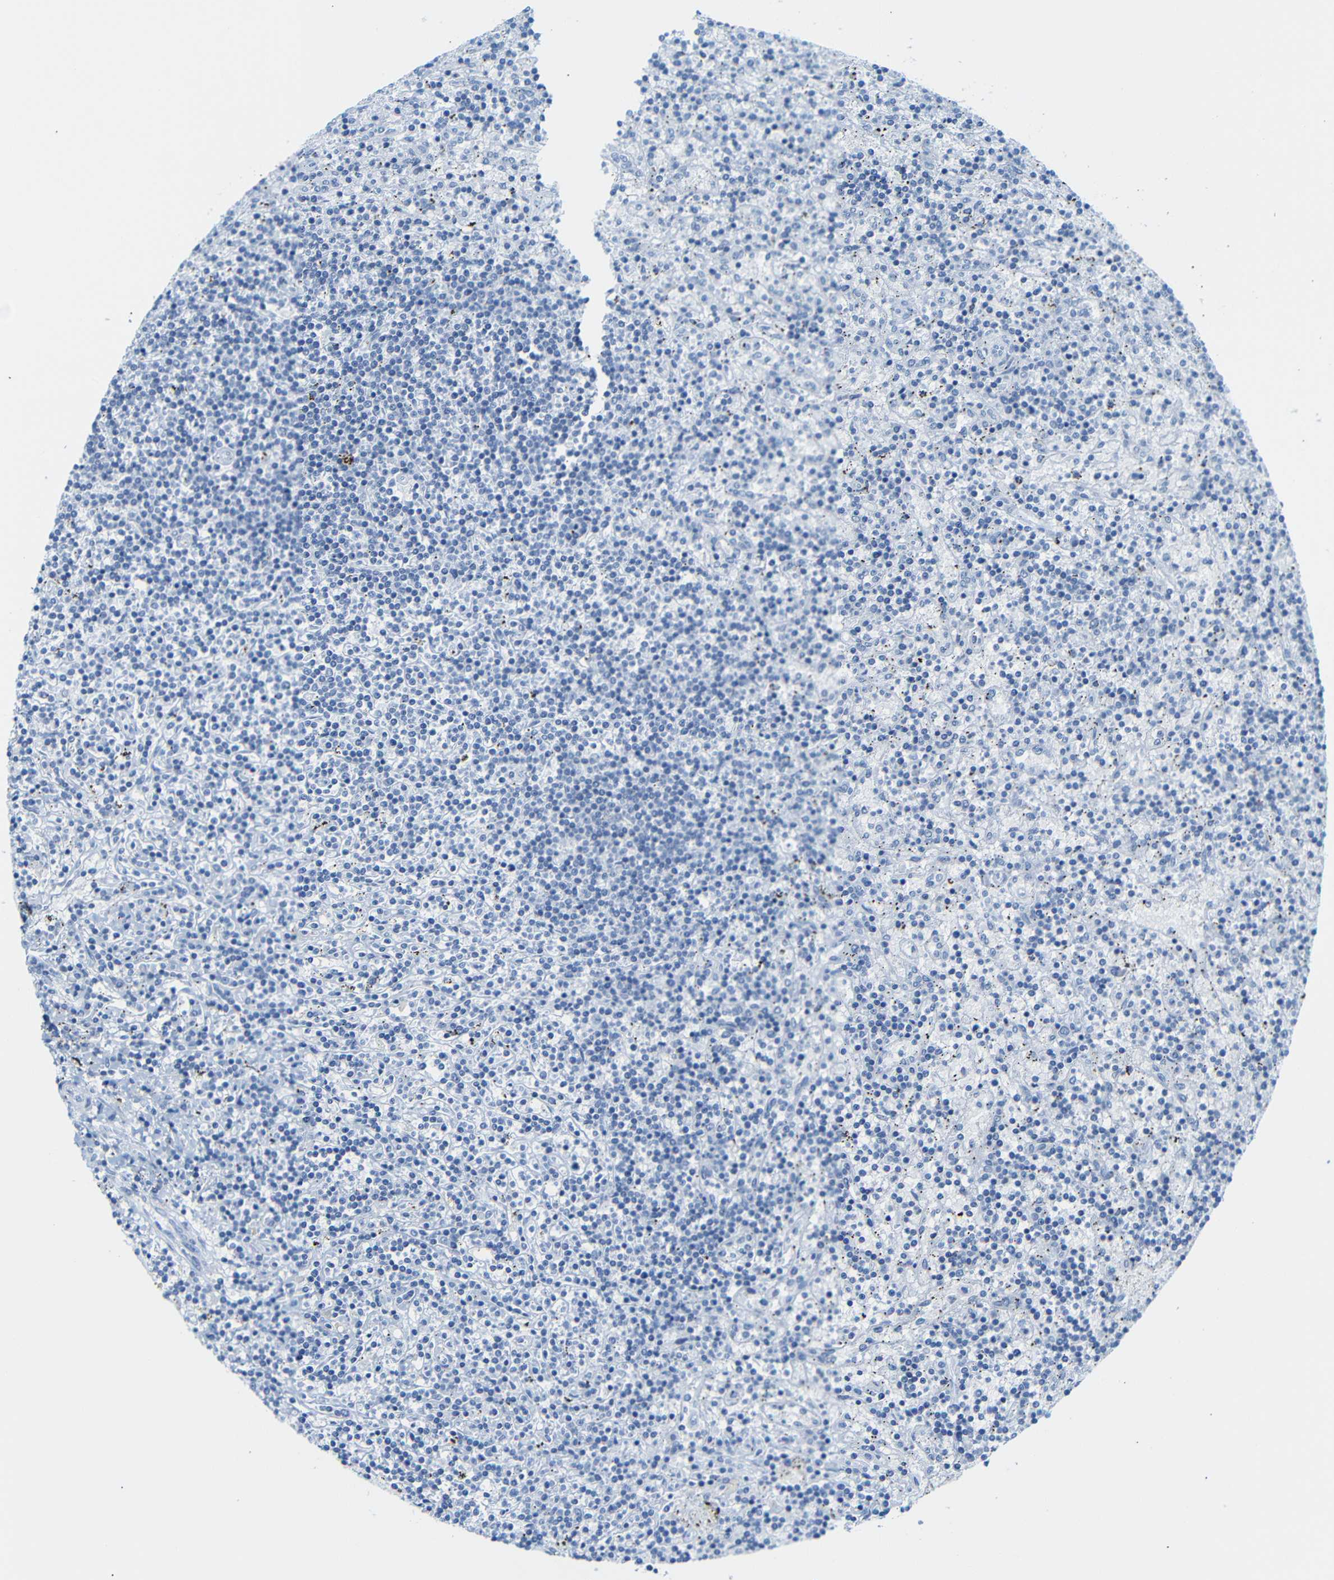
{"staining": {"intensity": "negative", "quantity": "none", "location": "none"}, "tissue": "lymphoma", "cell_type": "Tumor cells", "image_type": "cancer", "snomed": [{"axis": "morphology", "description": "Malignant lymphoma, non-Hodgkin's type, Low grade"}, {"axis": "topography", "description": "Spleen"}], "caption": "High magnification brightfield microscopy of low-grade malignant lymphoma, non-Hodgkin's type stained with DAB (brown) and counterstained with hematoxylin (blue): tumor cells show no significant expression.", "gene": "DYNAP", "patient": {"sex": "male", "age": 76}}